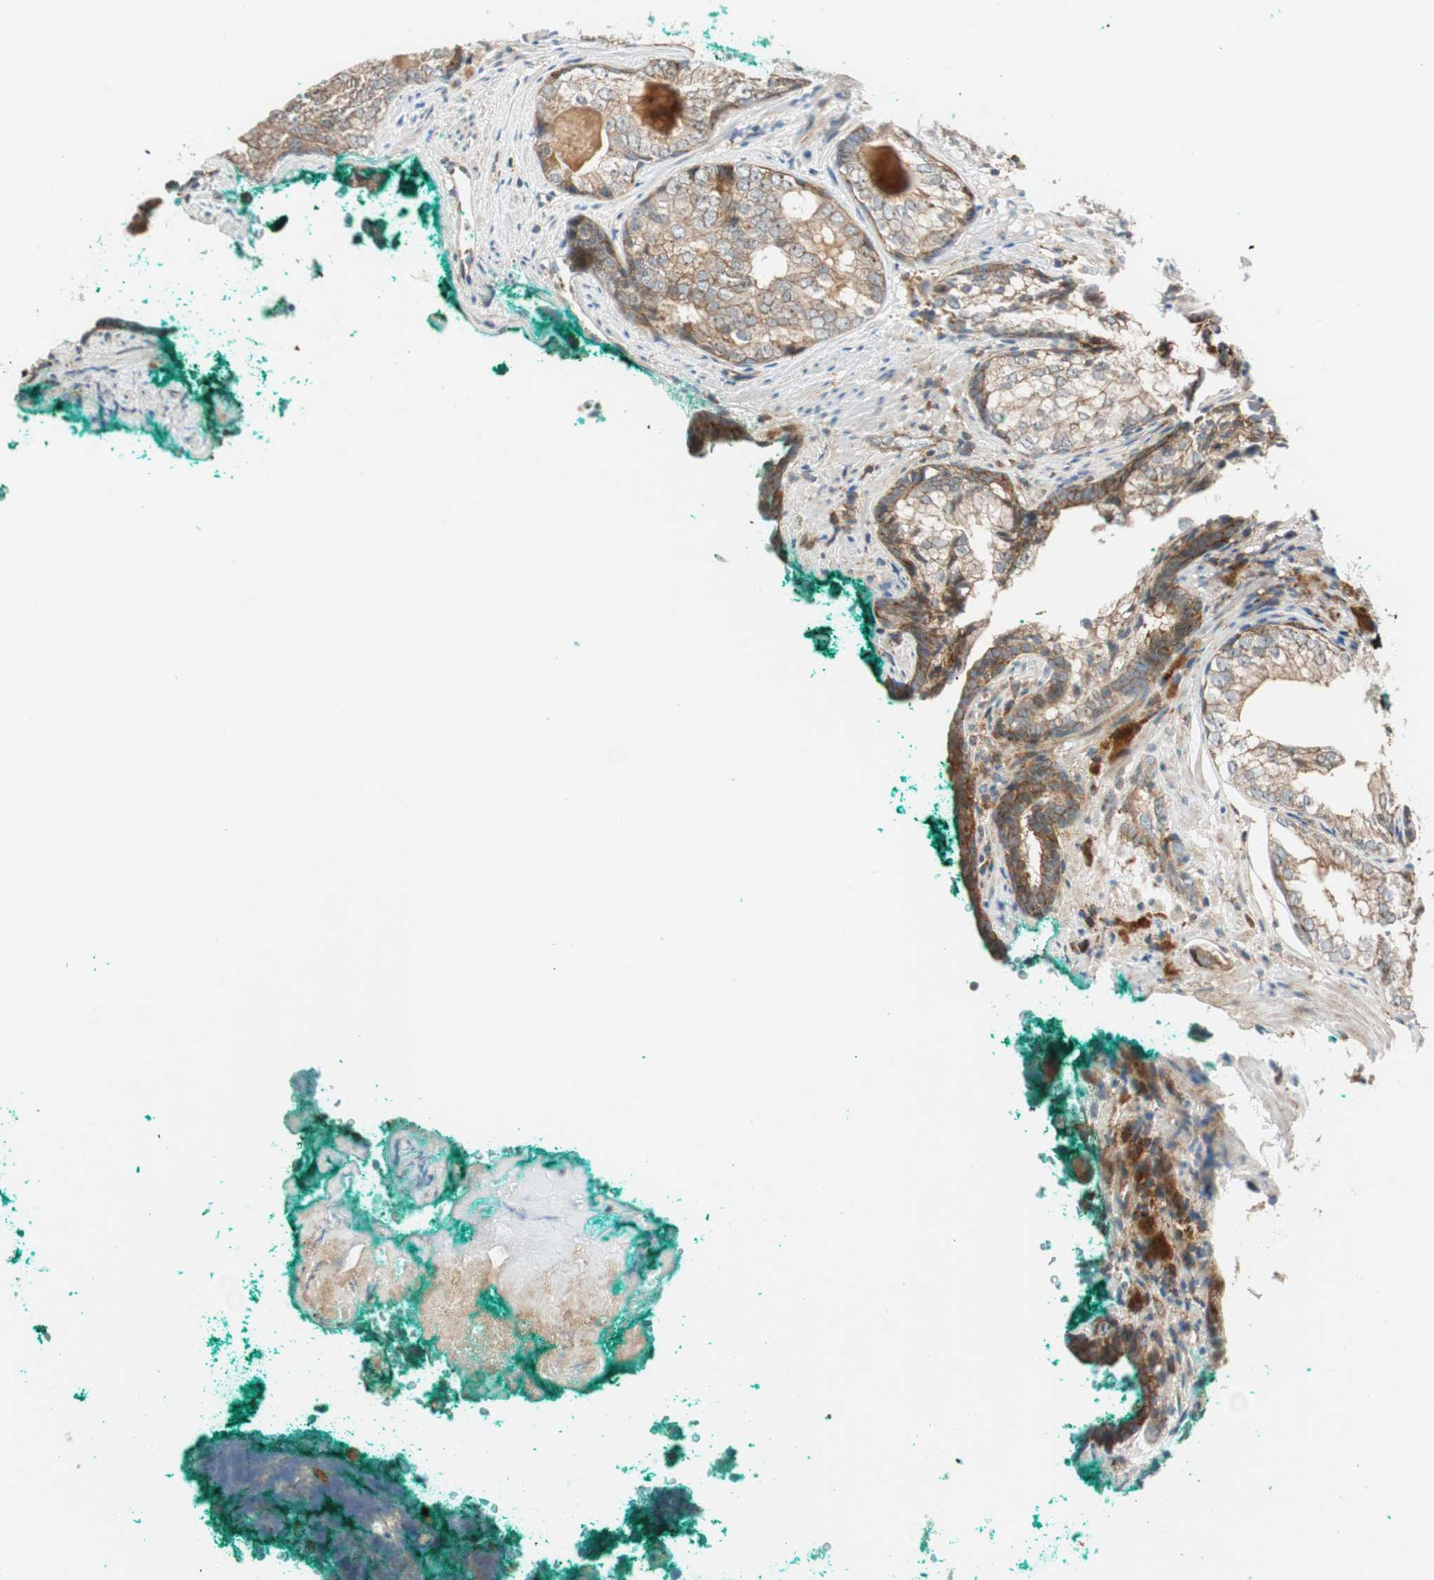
{"staining": {"intensity": "strong", "quantity": ">75%", "location": "cytoplasmic/membranous"}, "tissue": "prostate cancer", "cell_type": "Tumor cells", "image_type": "cancer", "snomed": [{"axis": "morphology", "description": "Adenocarcinoma, High grade"}, {"axis": "topography", "description": "Prostate"}], "caption": "A photomicrograph showing strong cytoplasmic/membranous expression in approximately >75% of tumor cells in prostate cancer (high-grade adenocarcinoma), as visualized by brown immunohistochemical staining.", "gene": "ABI1", "patient": {"sex": "male", "age": 66}}